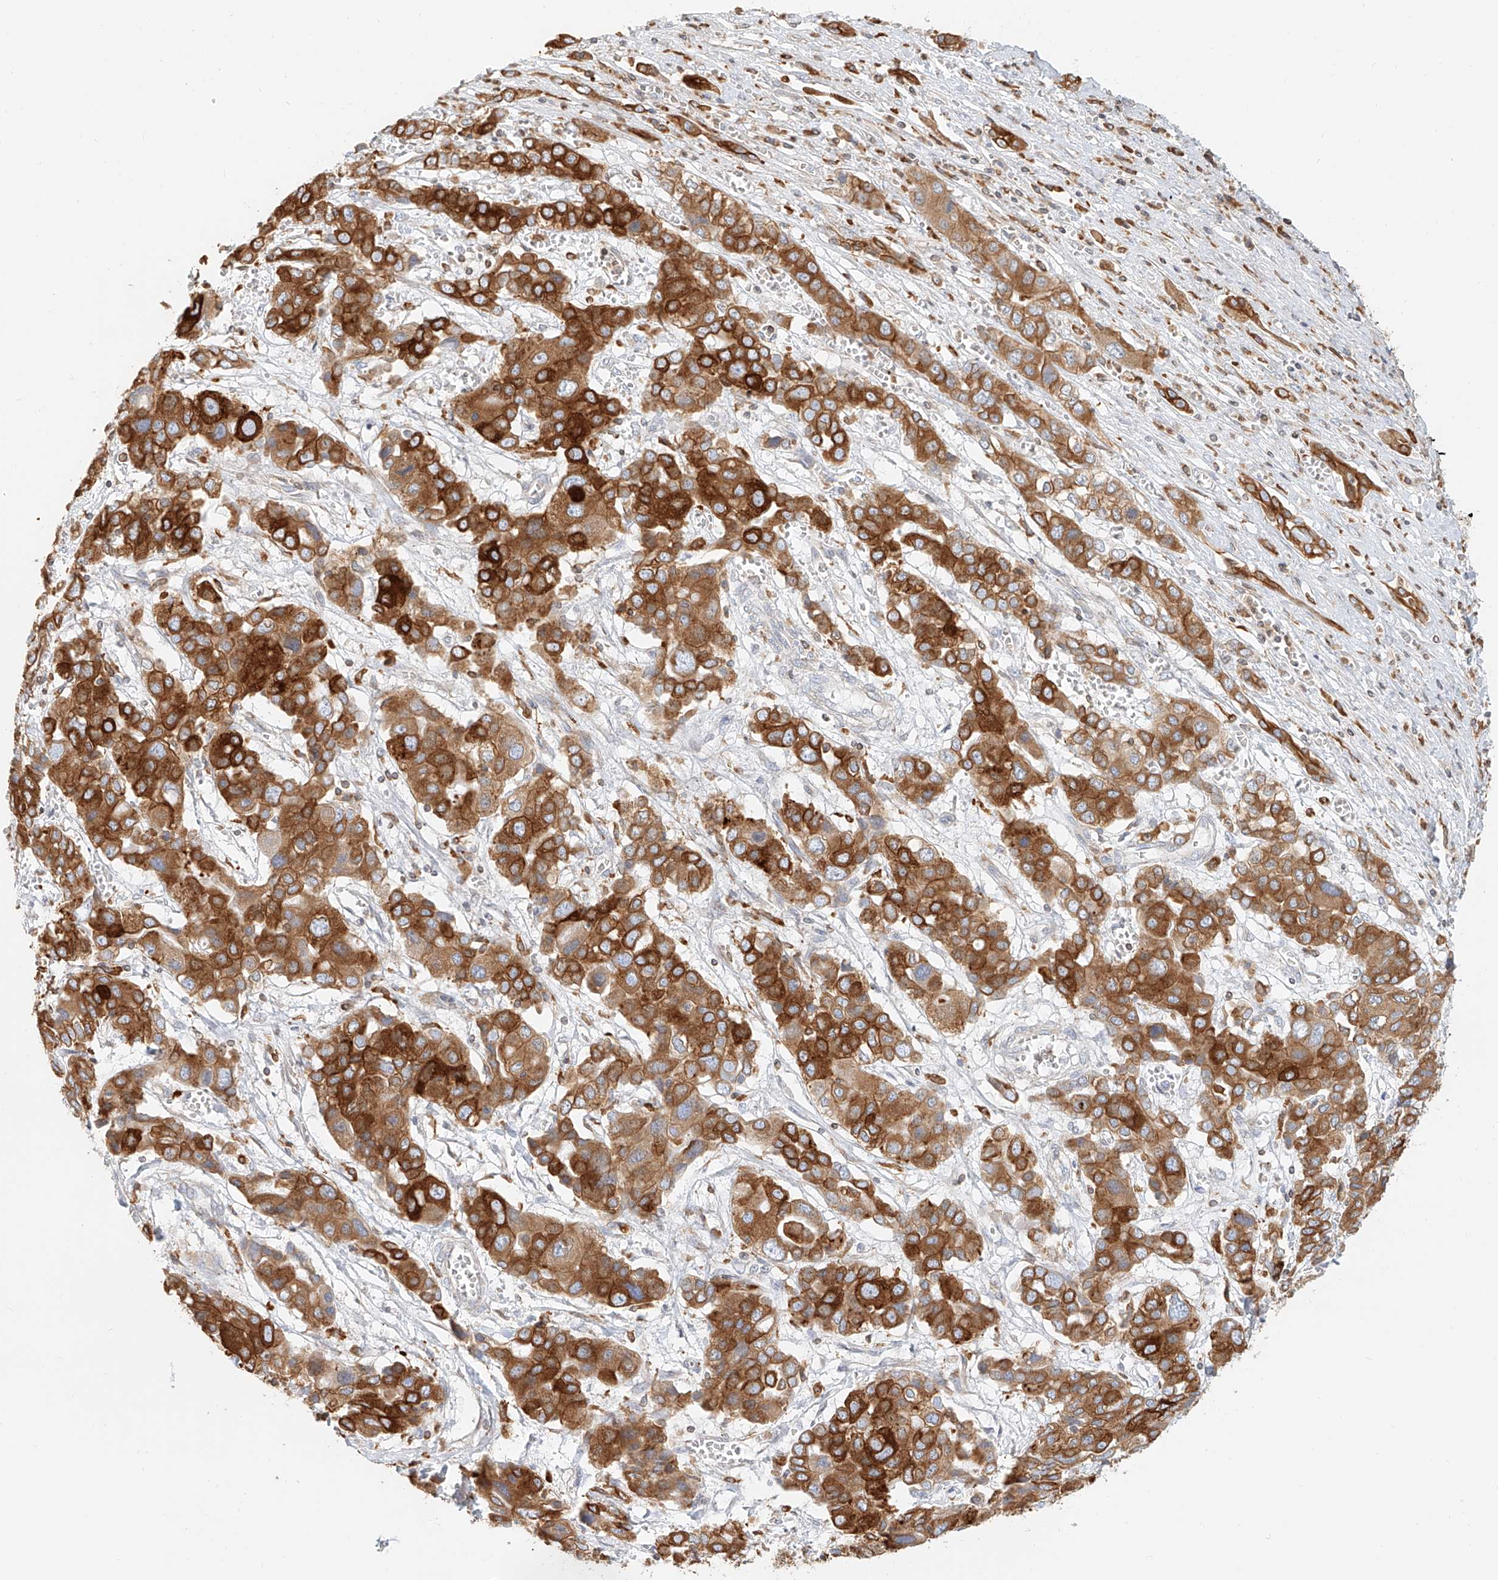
{"staining": {"intensity": "strong", "quantity": ">75%", "location": "cytoplasmic/membranous"}, "tissue": "liver cancer", "cell_type": "Tumor cells", "image_type": "cancer", "snomed": [{"axis": "morphology", "description": "Cholangiocarcinoma"}, {"axis": "topography", "description": "Liver"}], "caption": "A micrograph of cholangiocarcinoma (liver) stained for a protein reveals strong cytoplasmic/membranous brown staining in tumor cells.", "gene": "DHRS7", "patient": {"sex": "male", "age": 67}}